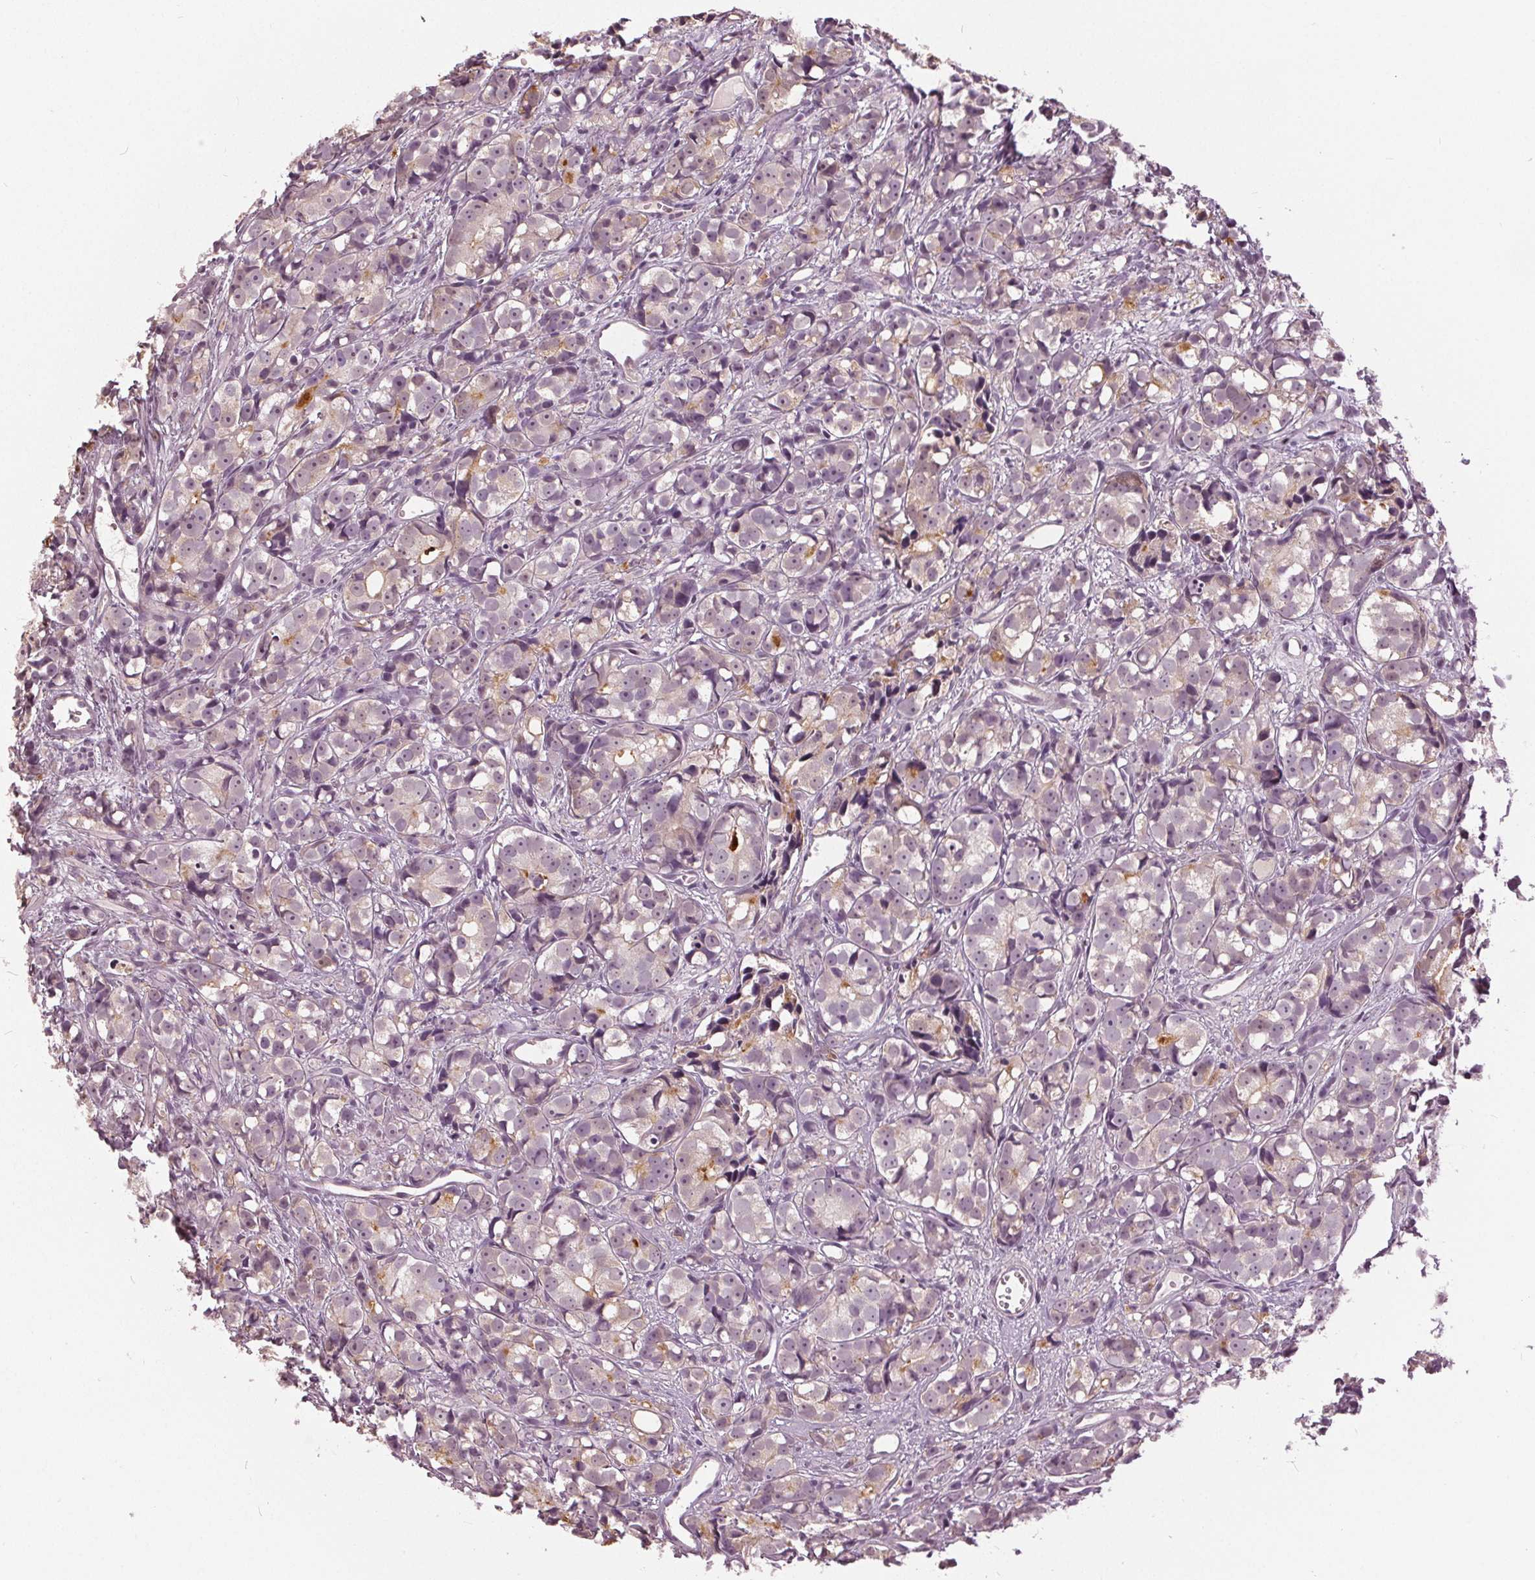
{"staining": {"intensity": "negative", "quantity": "none", "location": "none"}, "tissue": "prostate cancer", "cell_type": "Tumor cells", "image_type": "cancer", "snomed": [{"axis": "morphology", "description": "Adenocarcinoma, High grade"}, {"axis": "topography", "description": "Prostate"}], "caption": "Adenocarcinoma (high-grade) (prostate) stained for a protein using IHC displays no expression tumor cells.", "gene": "KLK13", "patient": {"sex": "male", "age": 77}}